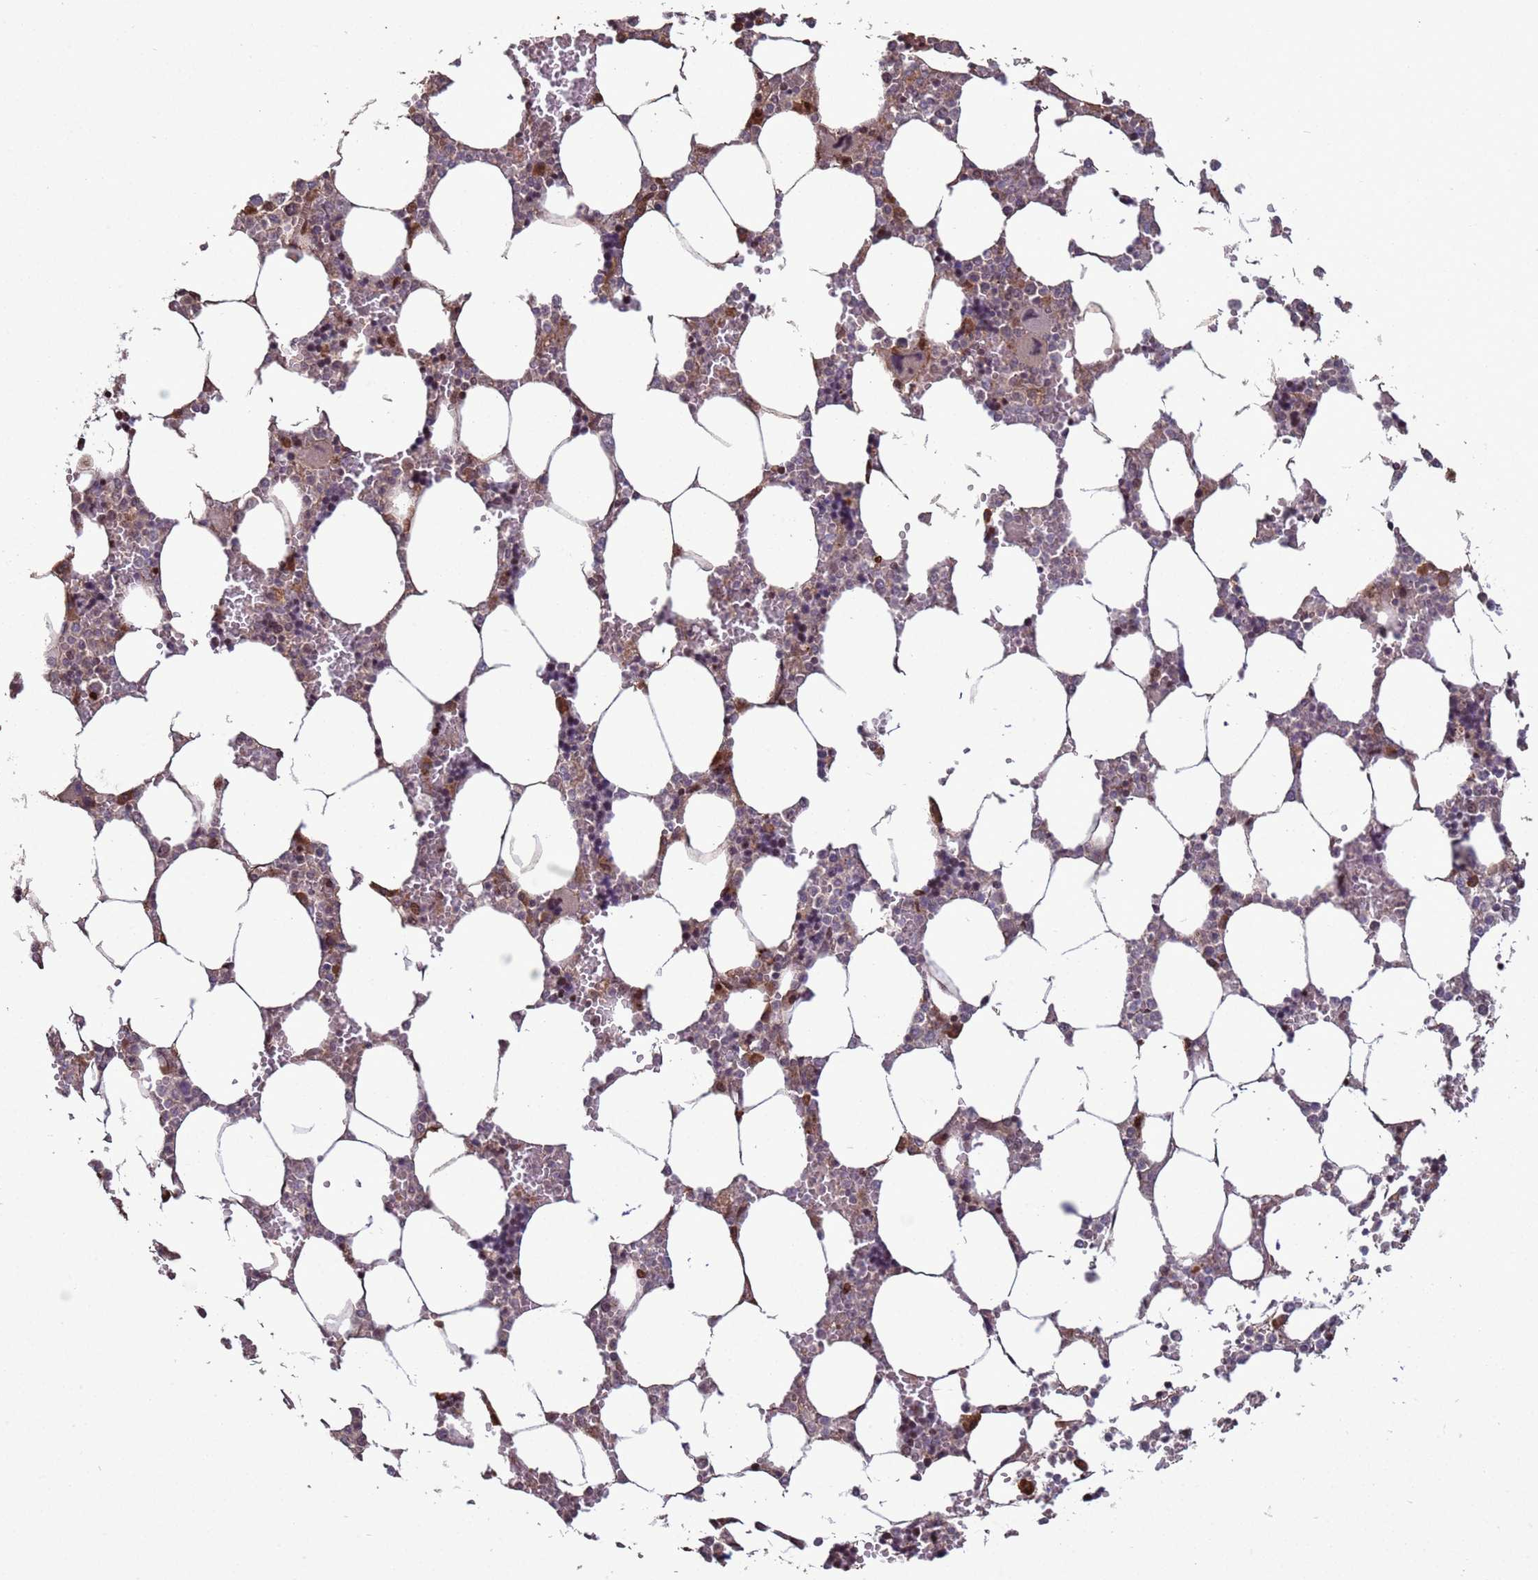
{"staining": {"intensity": "strong", "quantity": "25%-75%", "location": "cytoplasmic/membranous"}, "tissue": "bone marrow", "cell_type": "Hematopoietic cells", "image_type": "normal", "snomed": [{"axis": "morphology", "description": "Normal tissue, NOS"}, {"axis": "topography", "description": "Bone marrow"}], "caption": "The micrograph shows staining of unremarkable bone marrow, revealing strong cytoplasmic/membranous protein expression (brown color) within hematopoietic cells.", "gene": "HGH1", "patient": {"sex": "male", "age": 64}}